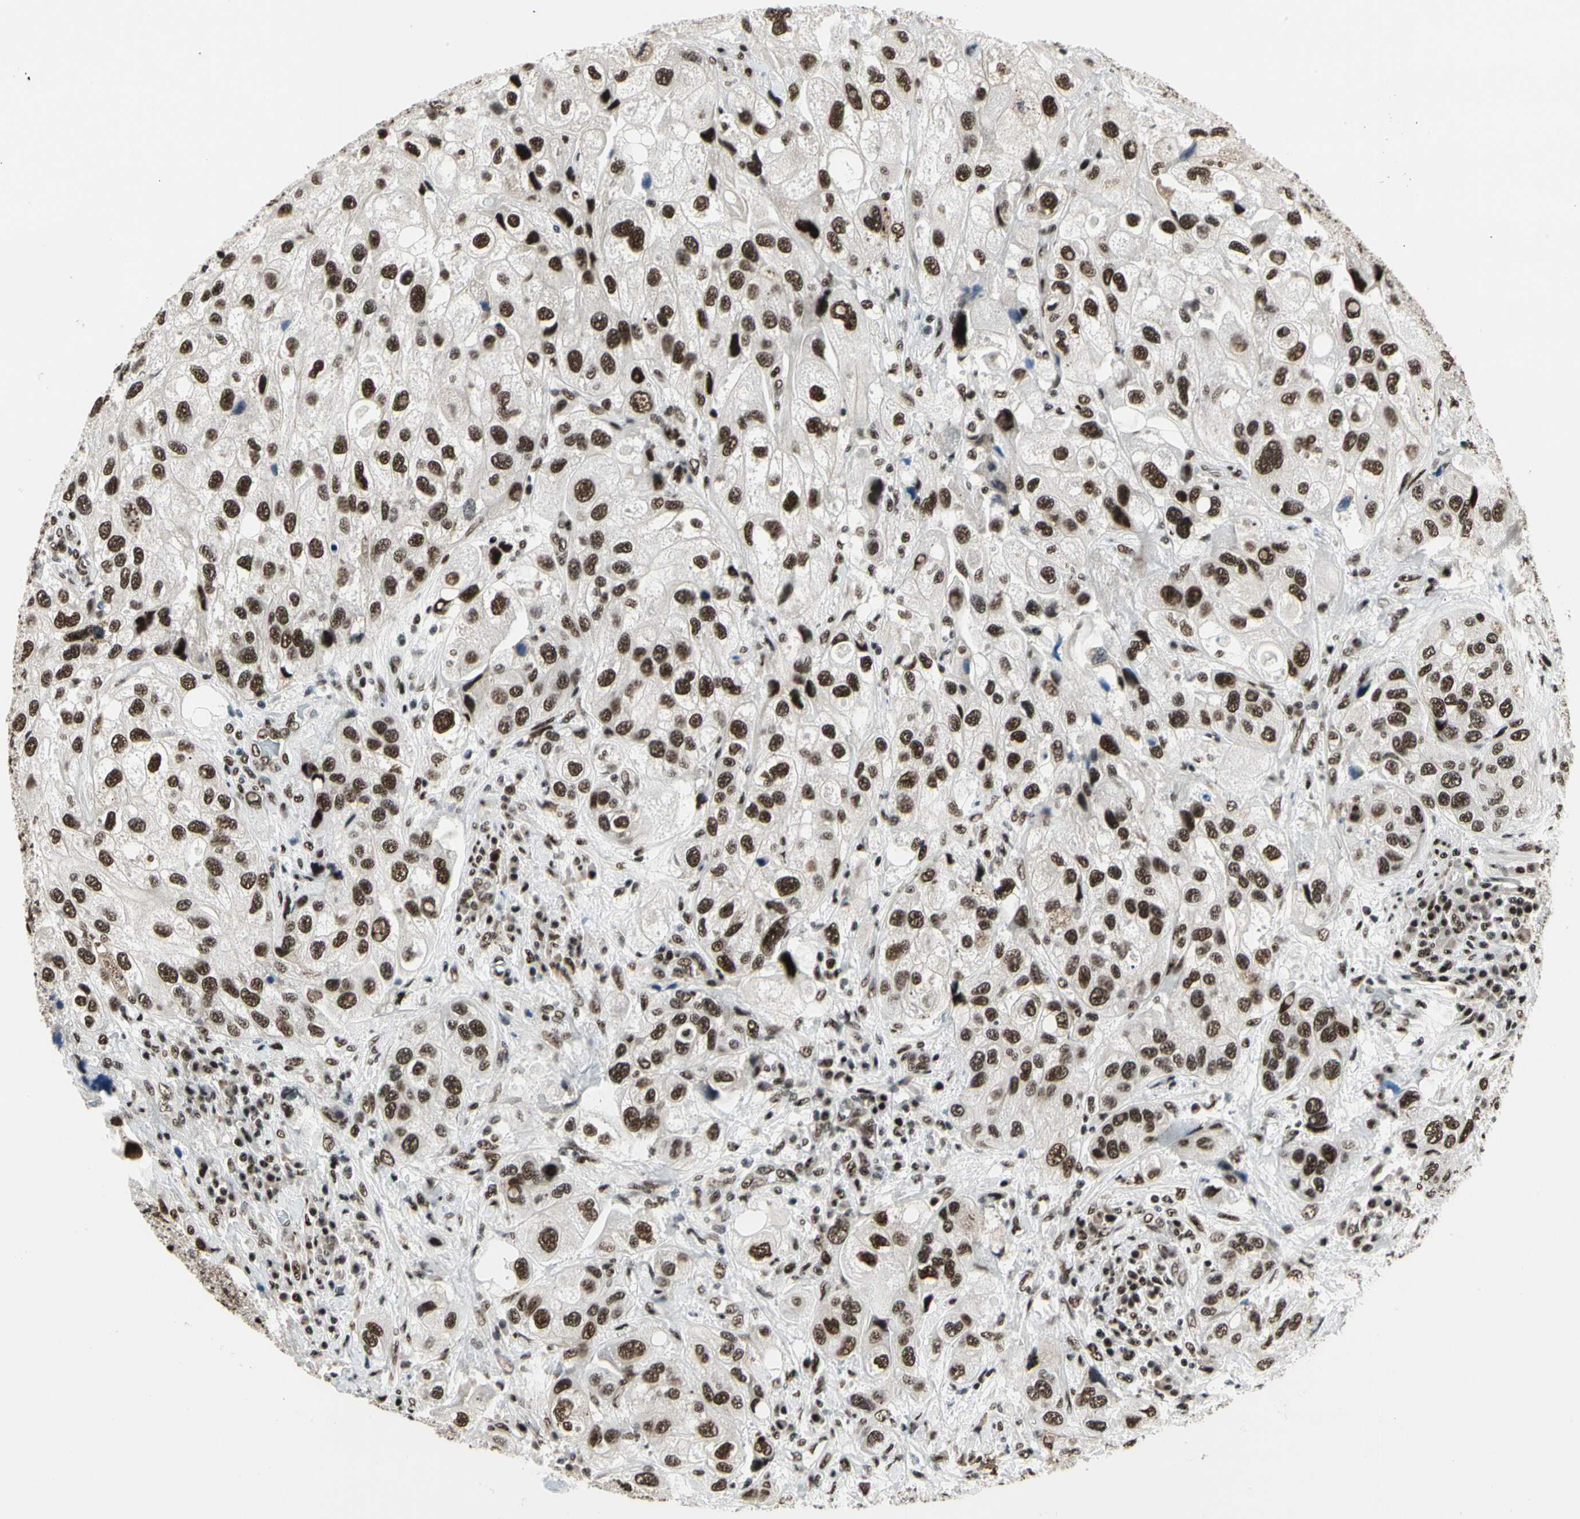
{"staining": {"intensity": "strong", "quantity": ">75%", "location": "nuclear"}, "tissue": "urothelial cancer", "cell_type": "Tumor cells", "image_type": "cancer", "snomed": [{"axis": "morphology", "description": "Urothelial carcinoma, High grade"}, {"axis": "topography", "description": "Urinary bladder"}], "caption": "Immunohistochemistry staining of urothelial cancer, which reveals high levels of strong nuclear expression in about >75% of tumor cells indicating strong nuclear protein positivity. The staining was performed using DAB (brown) for protein detection and nuclei were counterstained in hematoxylin (blue).", "gene": "SRSF11", "patient": {"sex": "female", "age": 64}}